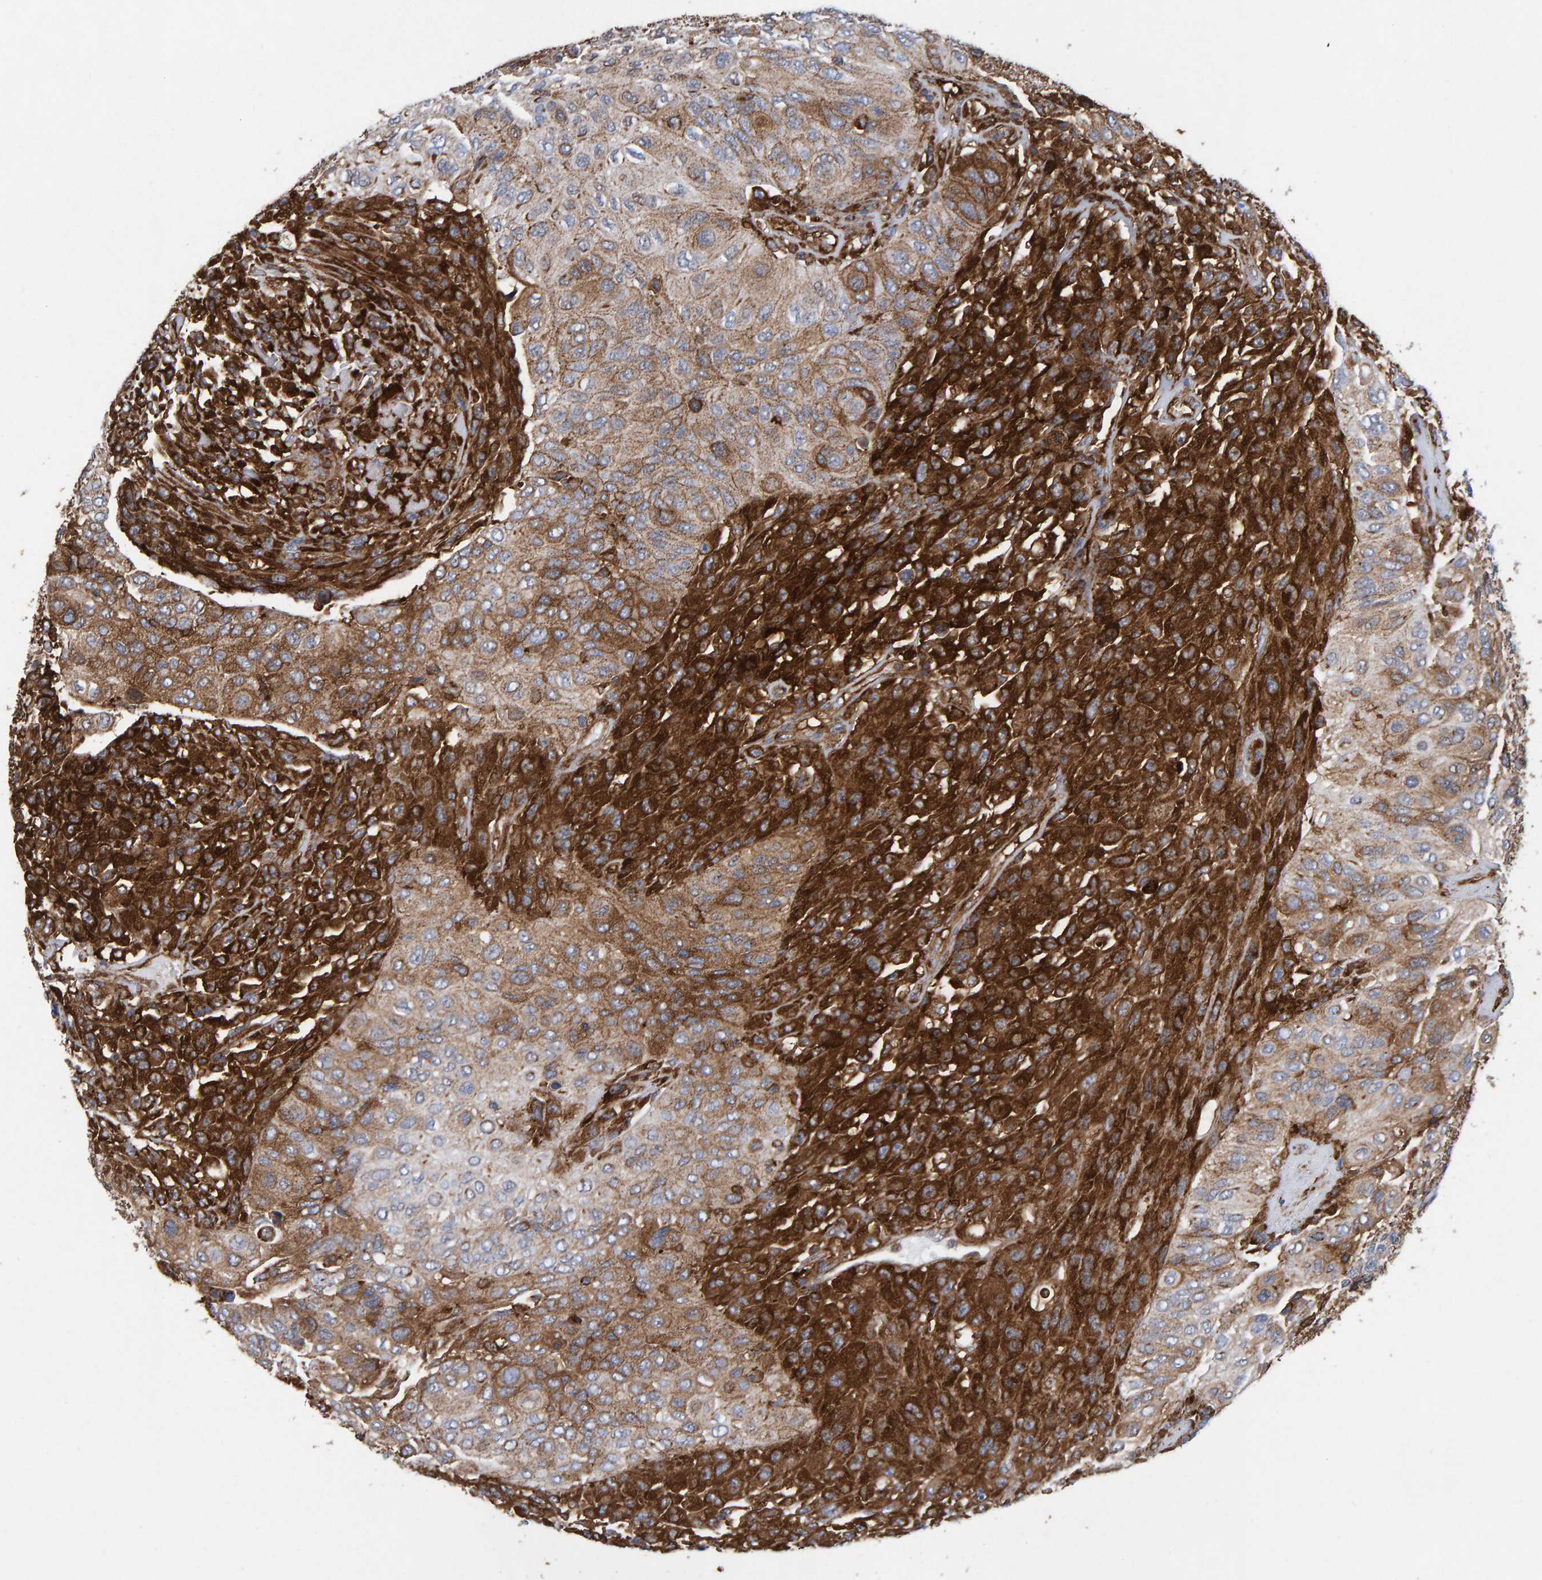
{"staining": {"intensity": "strong", "quantity": ">75%", "location": "cytoplasmic/membranous"}, "tissue": "urothelial cancer", "cell_type": "Tumor cells", "image_type": "cancer", "snomed": [{"axis": "morphology", "description": "Urothelial carcinoma, High grade"}, {"axis": "topography", "description": "Urinary bladder"}], "caption": "The photomicrograph exhibits immunohistochemical staining of urothelial cancer. There is strong cytoplasmic/membranous positivity is seen in about >75% of tumor cells. (DAB (3,3'-diaminobenzidine) = brown stain, brightfield microscopy at high magnification).", "gene": "MVP", "patient": {"sex": "male", "age": 66}}